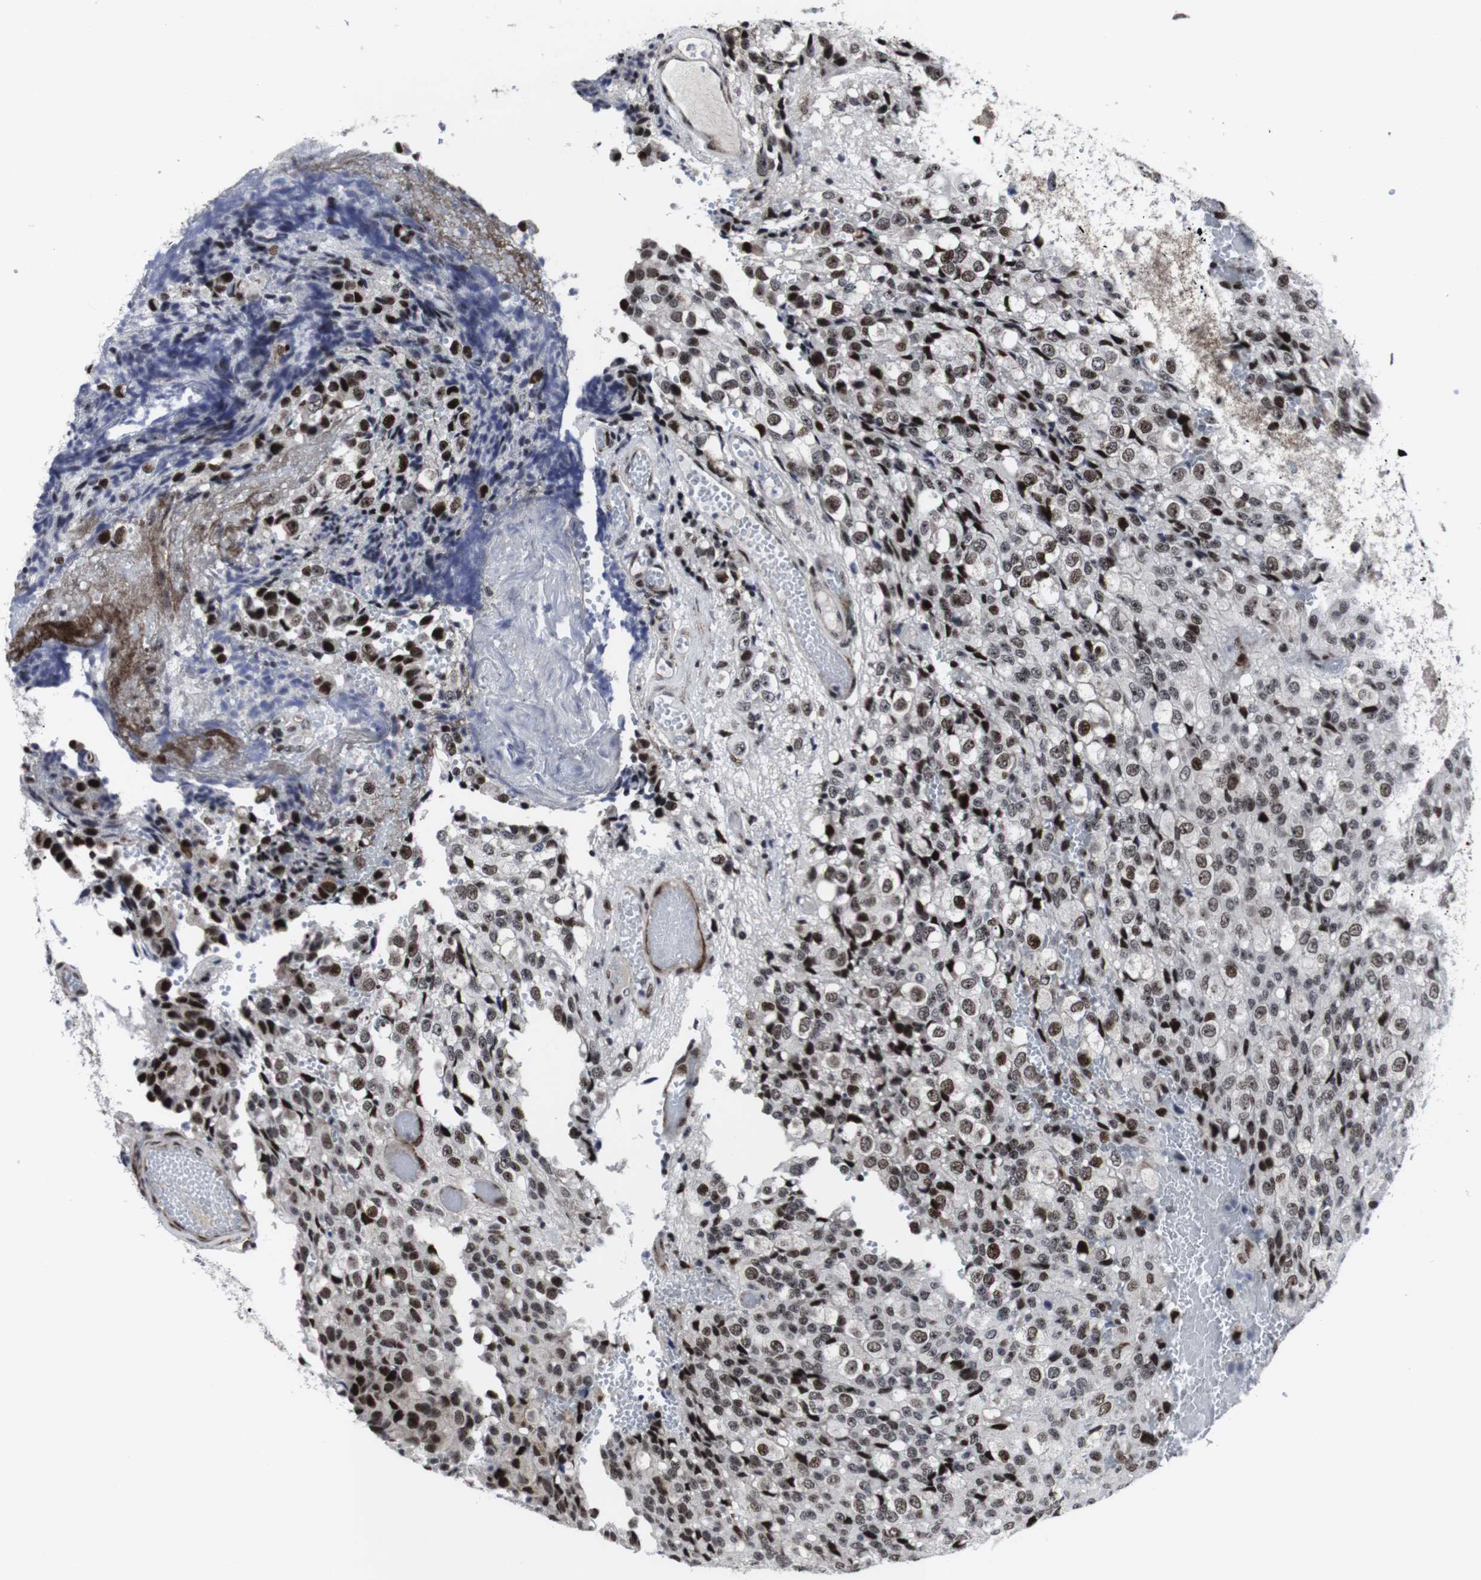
{"staining": {"intensity": "moderate", "quantity": ">75%", "location": "nuclear"}, "tissue": "glioma", "cell_type": "Tumor cells", "image_type": "cancer", "snomed": [{"axis": "morphology", "description": "Glioma, malignant, High grade"}, {"axis": "topography", "description": "Brain"}], "caption": "Tumor cells reveal medium levels of moderate nuclear staining in about >75% of cells in malignant glioma (high-grade).", "gene": "MLH1", "patient": {"sex": "male", "age": 32}}